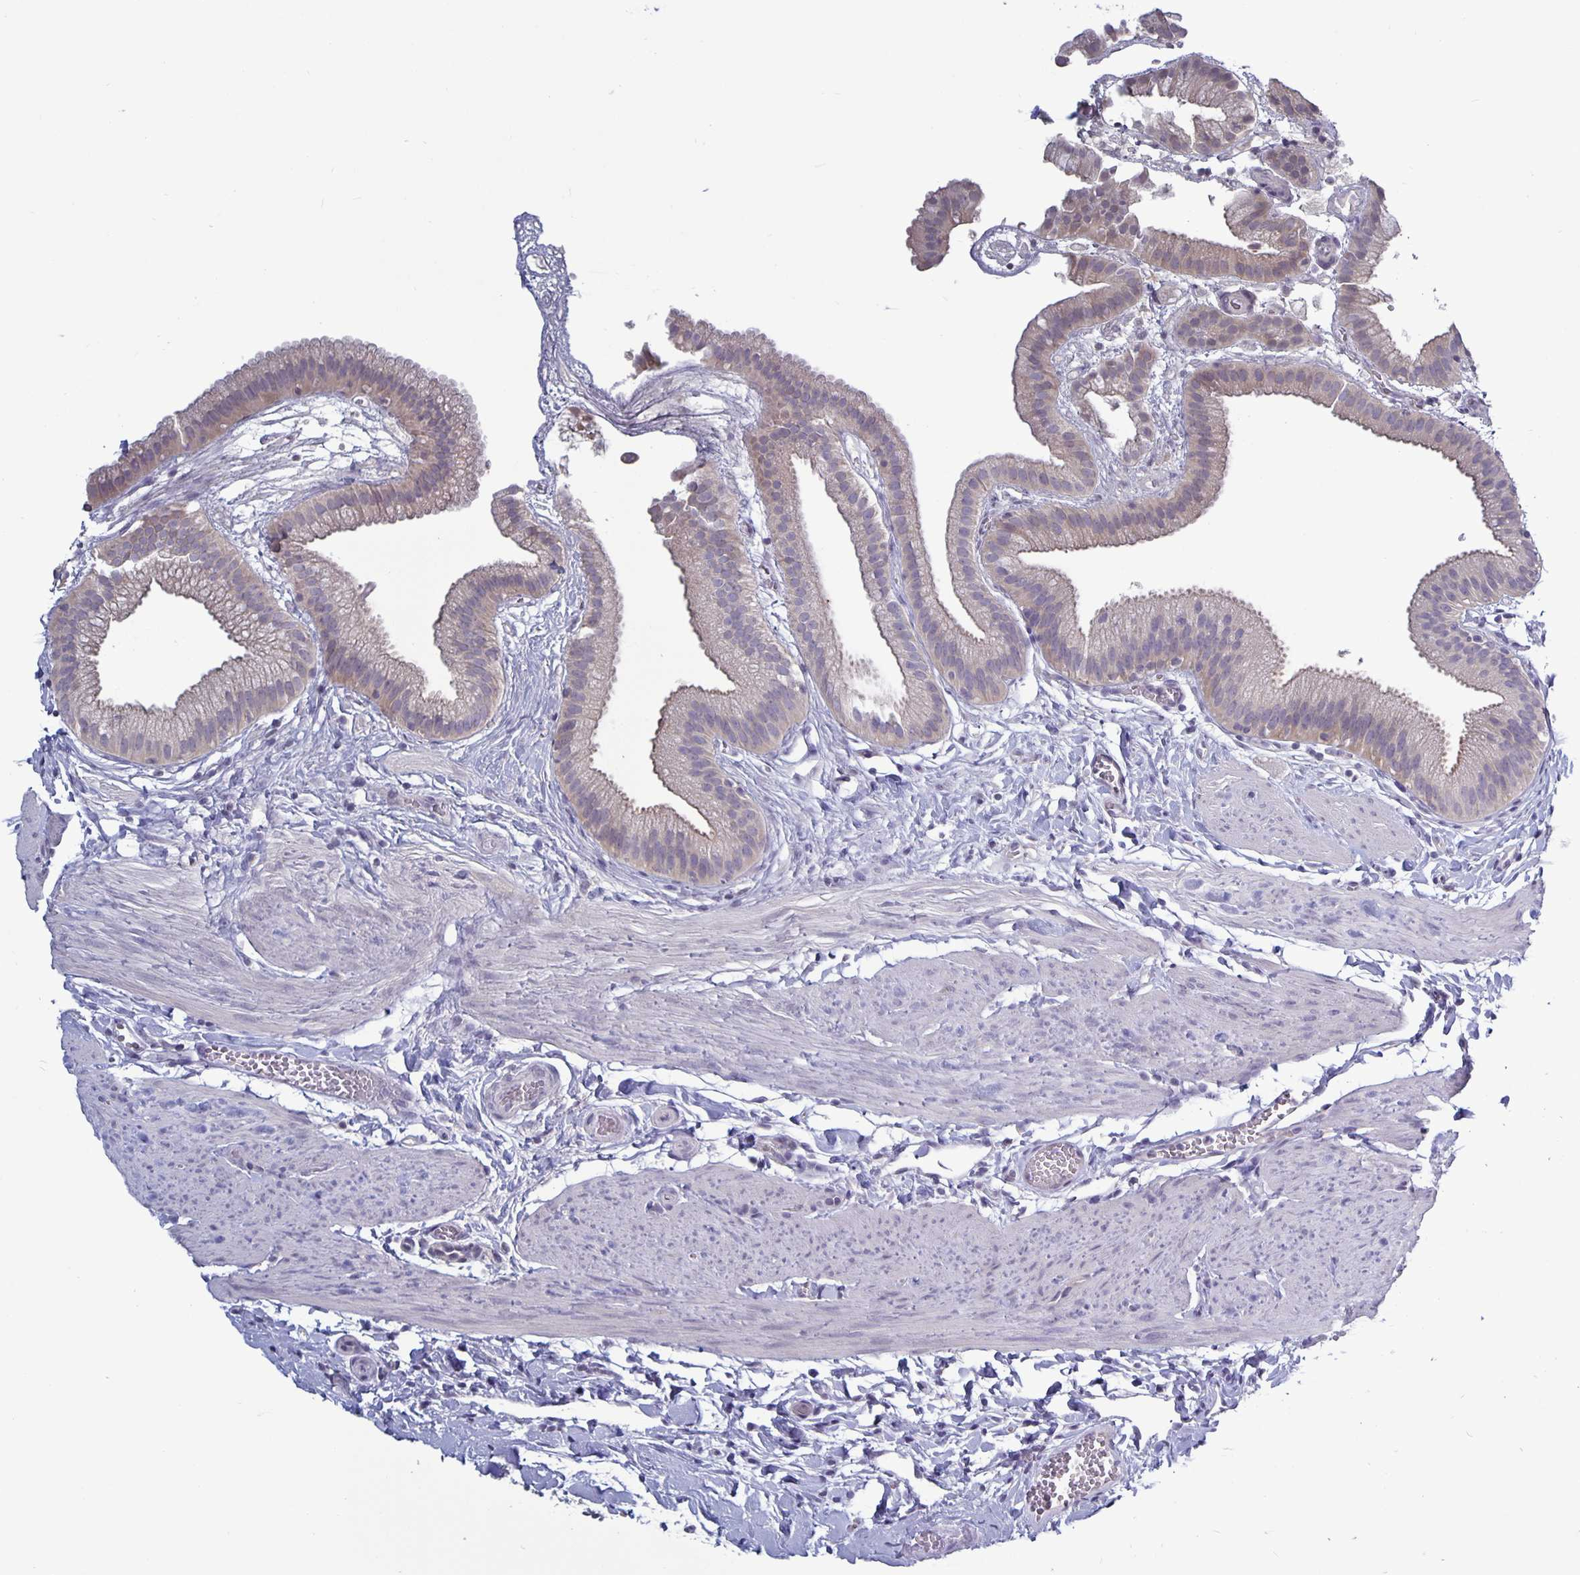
{"staining": {"intensity": "negative", "quantity": "none", "location": "none"}, "tissue": "gallbladder", "cell_type": "Glandular cells", "image_type": "normal", "snomed": [{"axis": "morphology", "description": "Normal tissue, NOS"}, {"axis": "topography", "description": "Gallbladder"}], "caption": "An image of gallbladder stained for a protein exhibits no brown staining in glandular cells. Brightfield microscopy of immunohistochemistry stained with DAB (3,3'-diaminobenzidine) (brown) and hematoxylin (blue), captured at high magnification.", "gene": "PLCB3", "patient": {"sex": "female", "age": 63}}